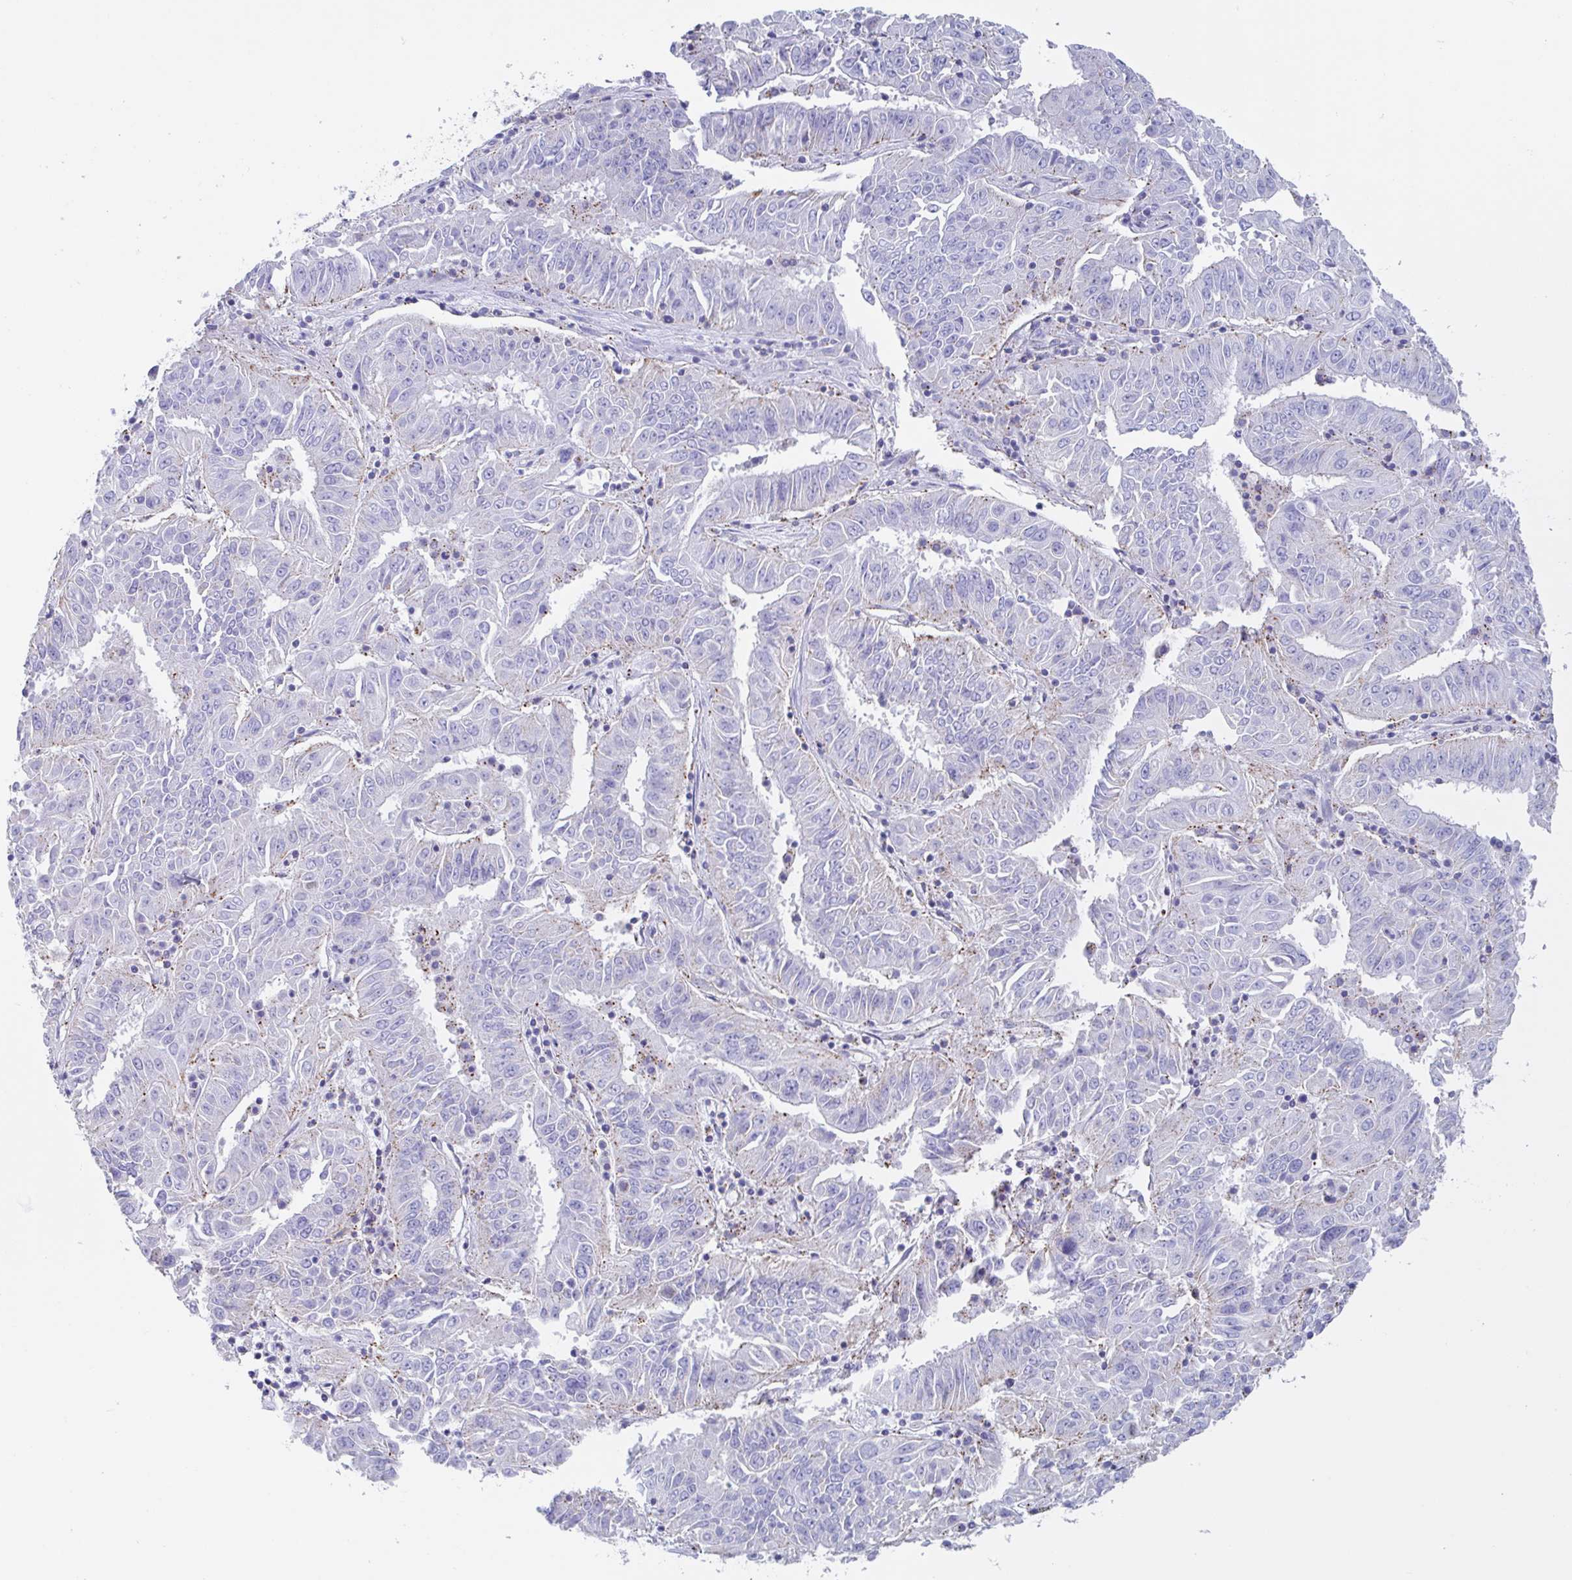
{"staining": {"intensity": "negative", "quantity": "none", "location": "none"}, "tissue": "pancreatic cancer", "cell_type": "Tumor cells", "image_type": "cancer", "snomed": [{"axis": "morphology", "description": "Adenocarcinoma, NOS"}, {"axis": "topography", "description": "Pancreas"}], "caption": "The image displays no staining of tumor cells in adenocarcinoma (pancreatic).", "gene": "CHMP5", "patient": {"sex": "male", "age": 63}}